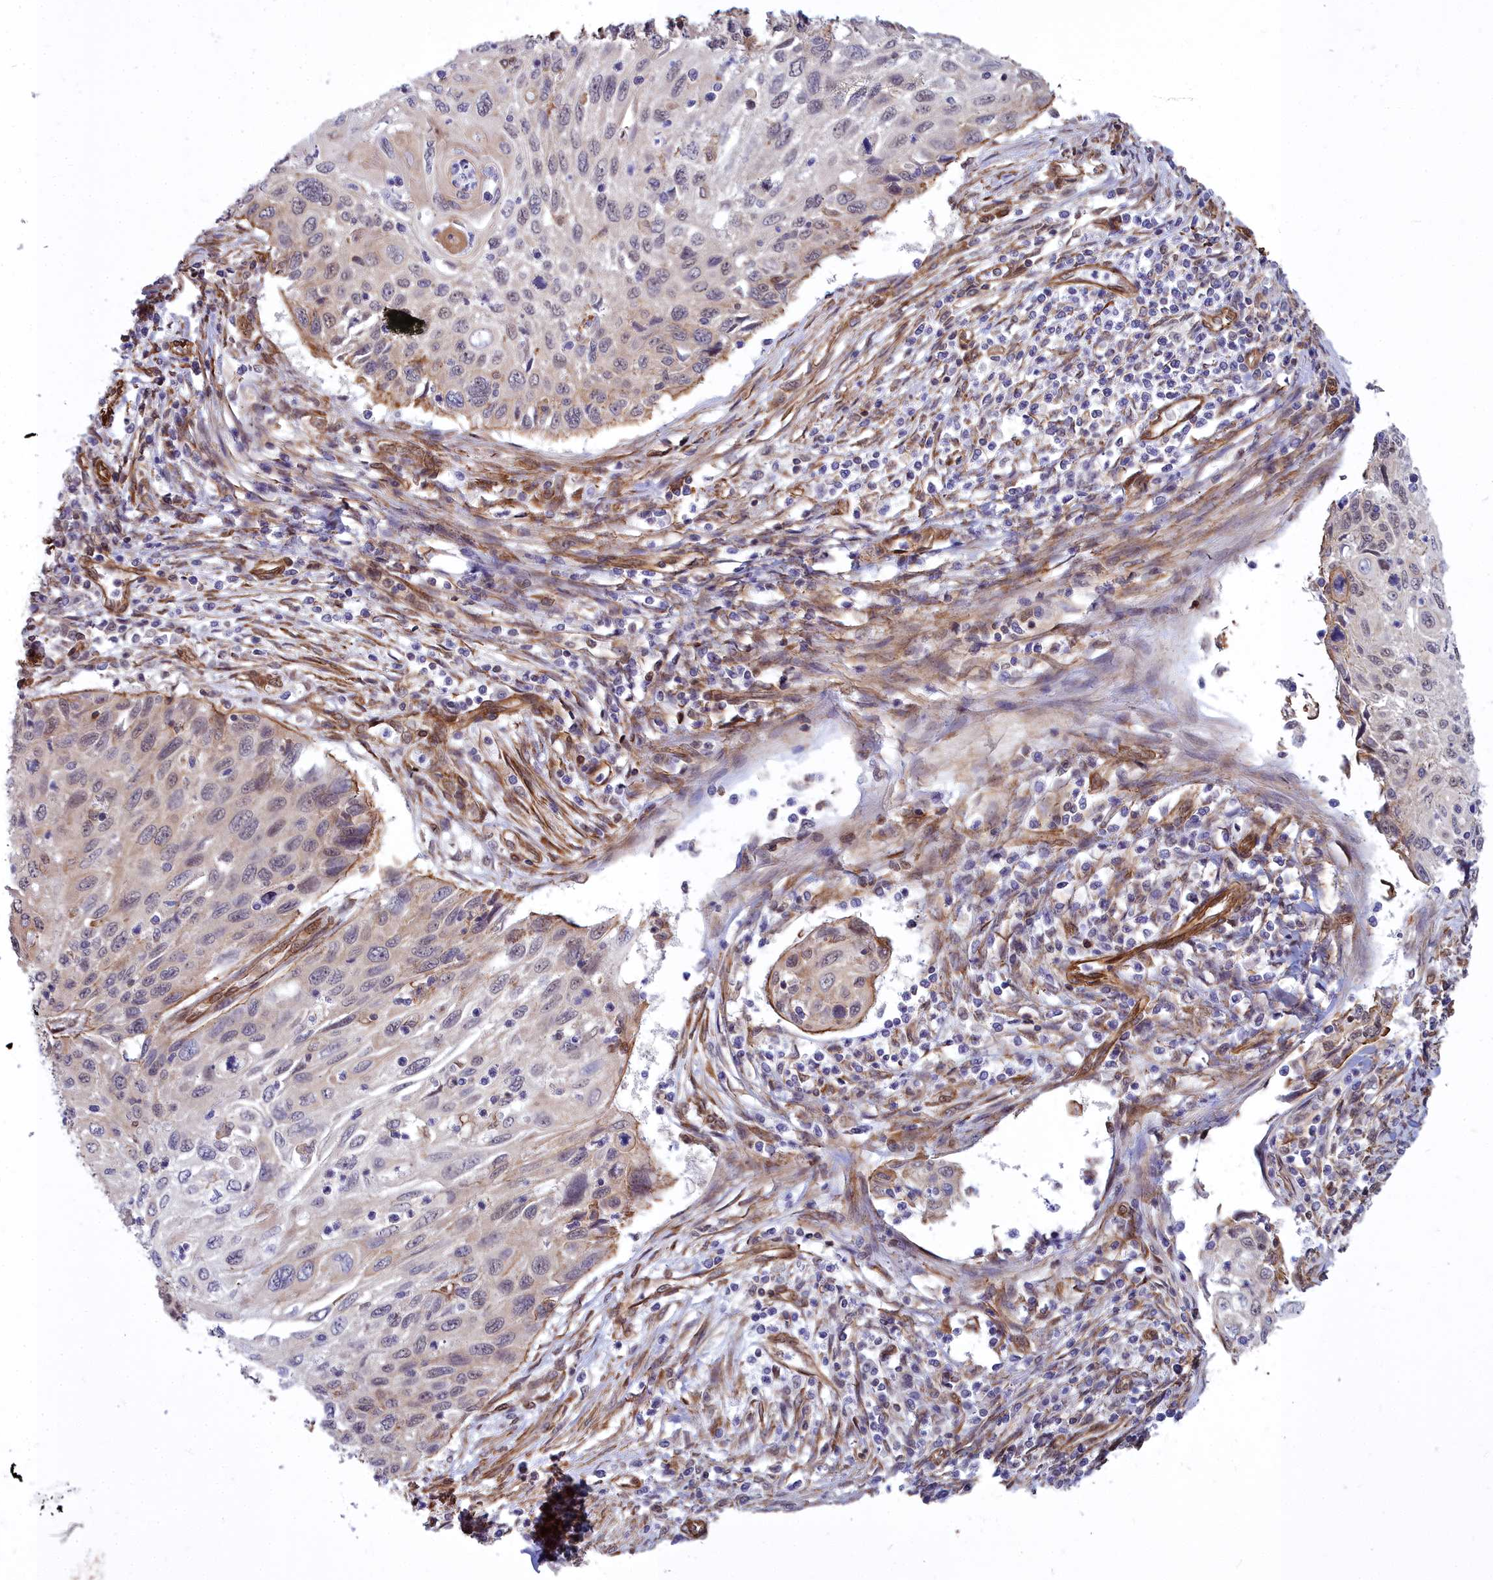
{"staining": {"intensity": "negative", "quantity": "none", "location": "none"}, "tissue": "cervical cancer", "cell_type": "Tumor cells", "image_type": "cancer", "snomed": [{"axis": "morphology", "description": "Squamous cell carcinoma, NOS"}, {"axis": "topography", "description": "Cervix"}], "caption": "A micrograph of cervical cancer stained for a protein shows no brown staining in tumor cells.", "gene": "YJU2", "patient": {"sex": "female", "age": 70}}